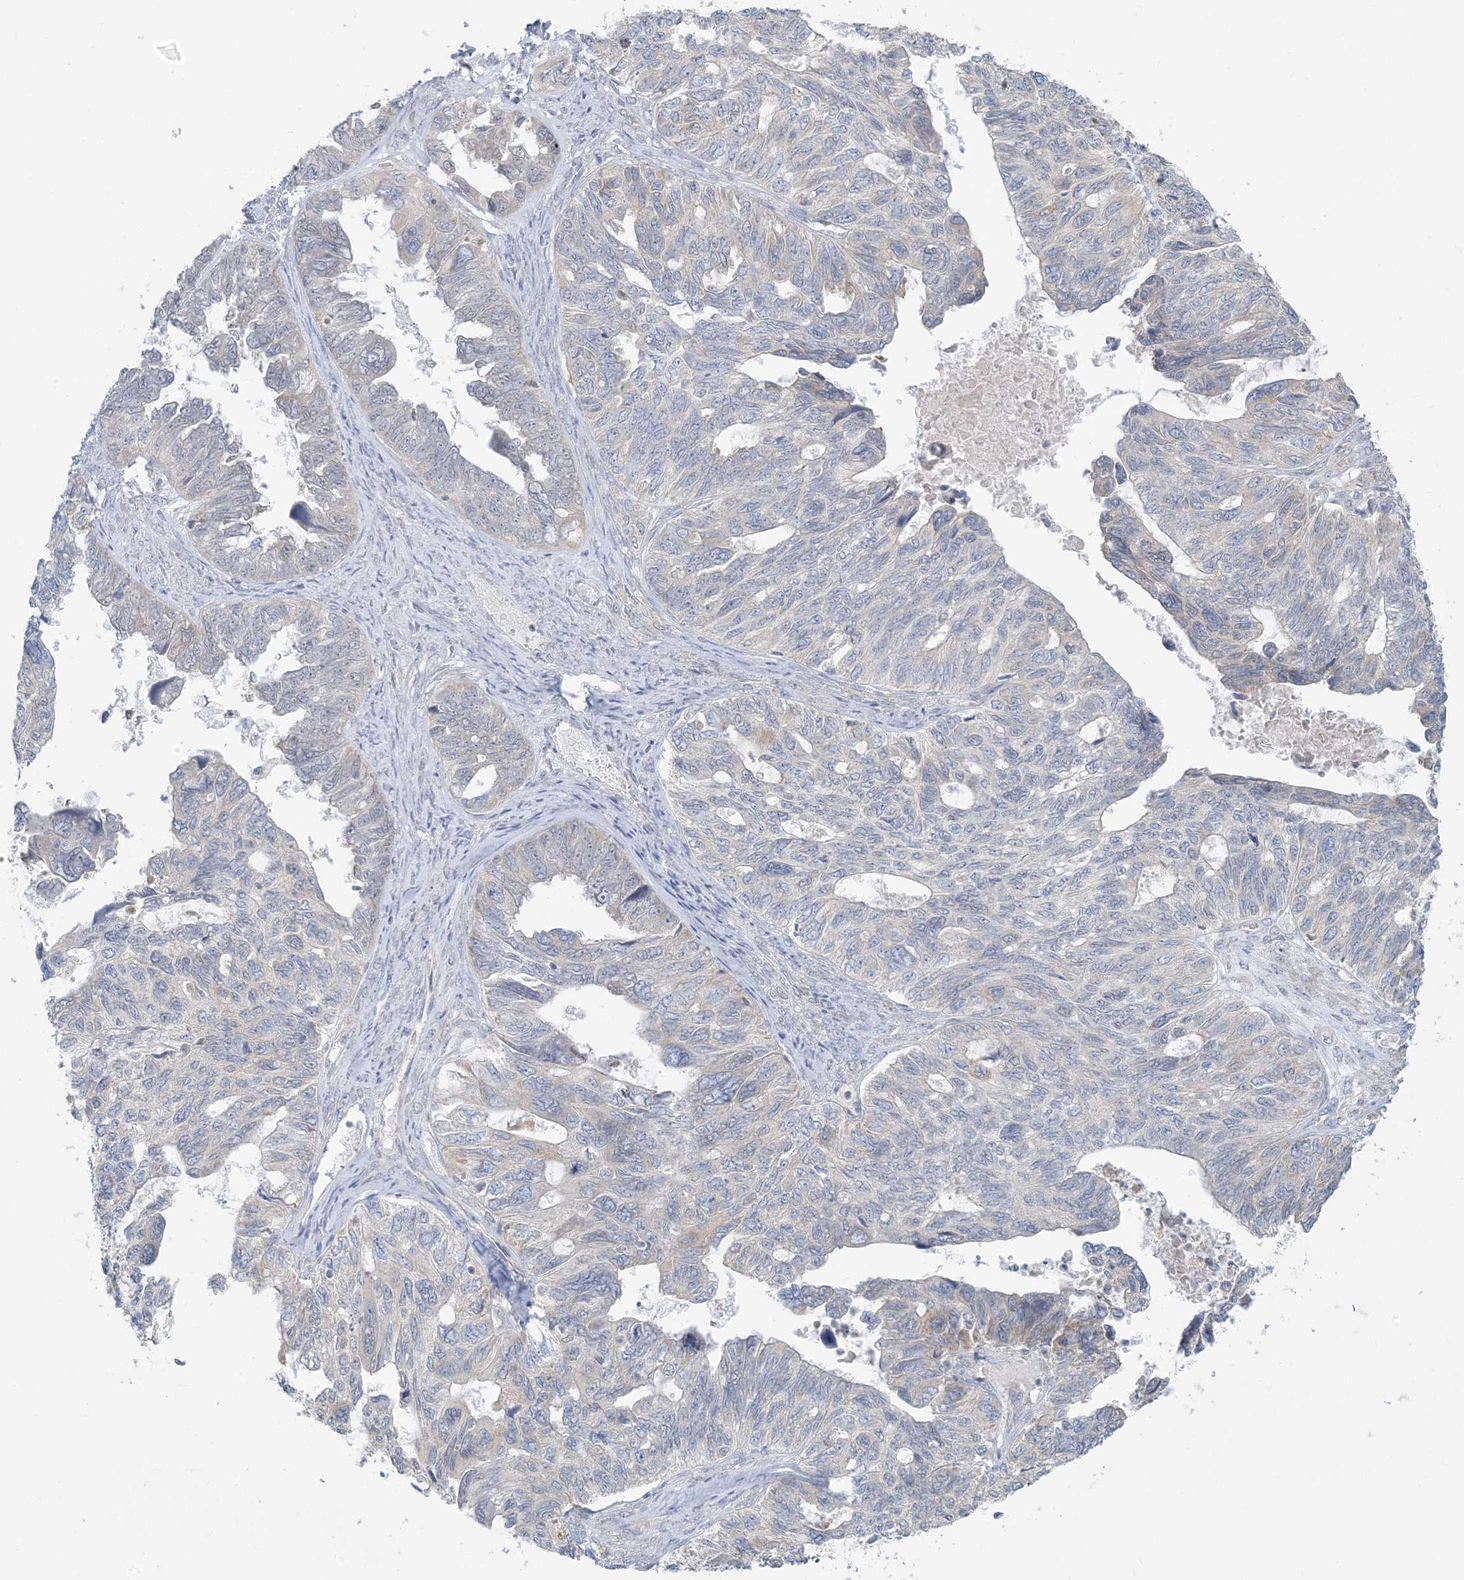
{"staining": {"intensity": "negative", "quantity": "none", "location": "none"}, "tissue": "ovarian cancer", "cell_type": "Tumor cells", "image_type": "cancer", "snomed": [{"axis": "morphology", "description": "Cystadenocarcinoma, serous, NOS"}, {"axis": "topography", "description": "Ovary"}], "caption": "The histopathology image reveals no staining of tumor cells in ovarian cancer (serous cystadenocarcinoma).", "gene": "EEFSEC", "patient": {"sex": "female", "age": 79}}